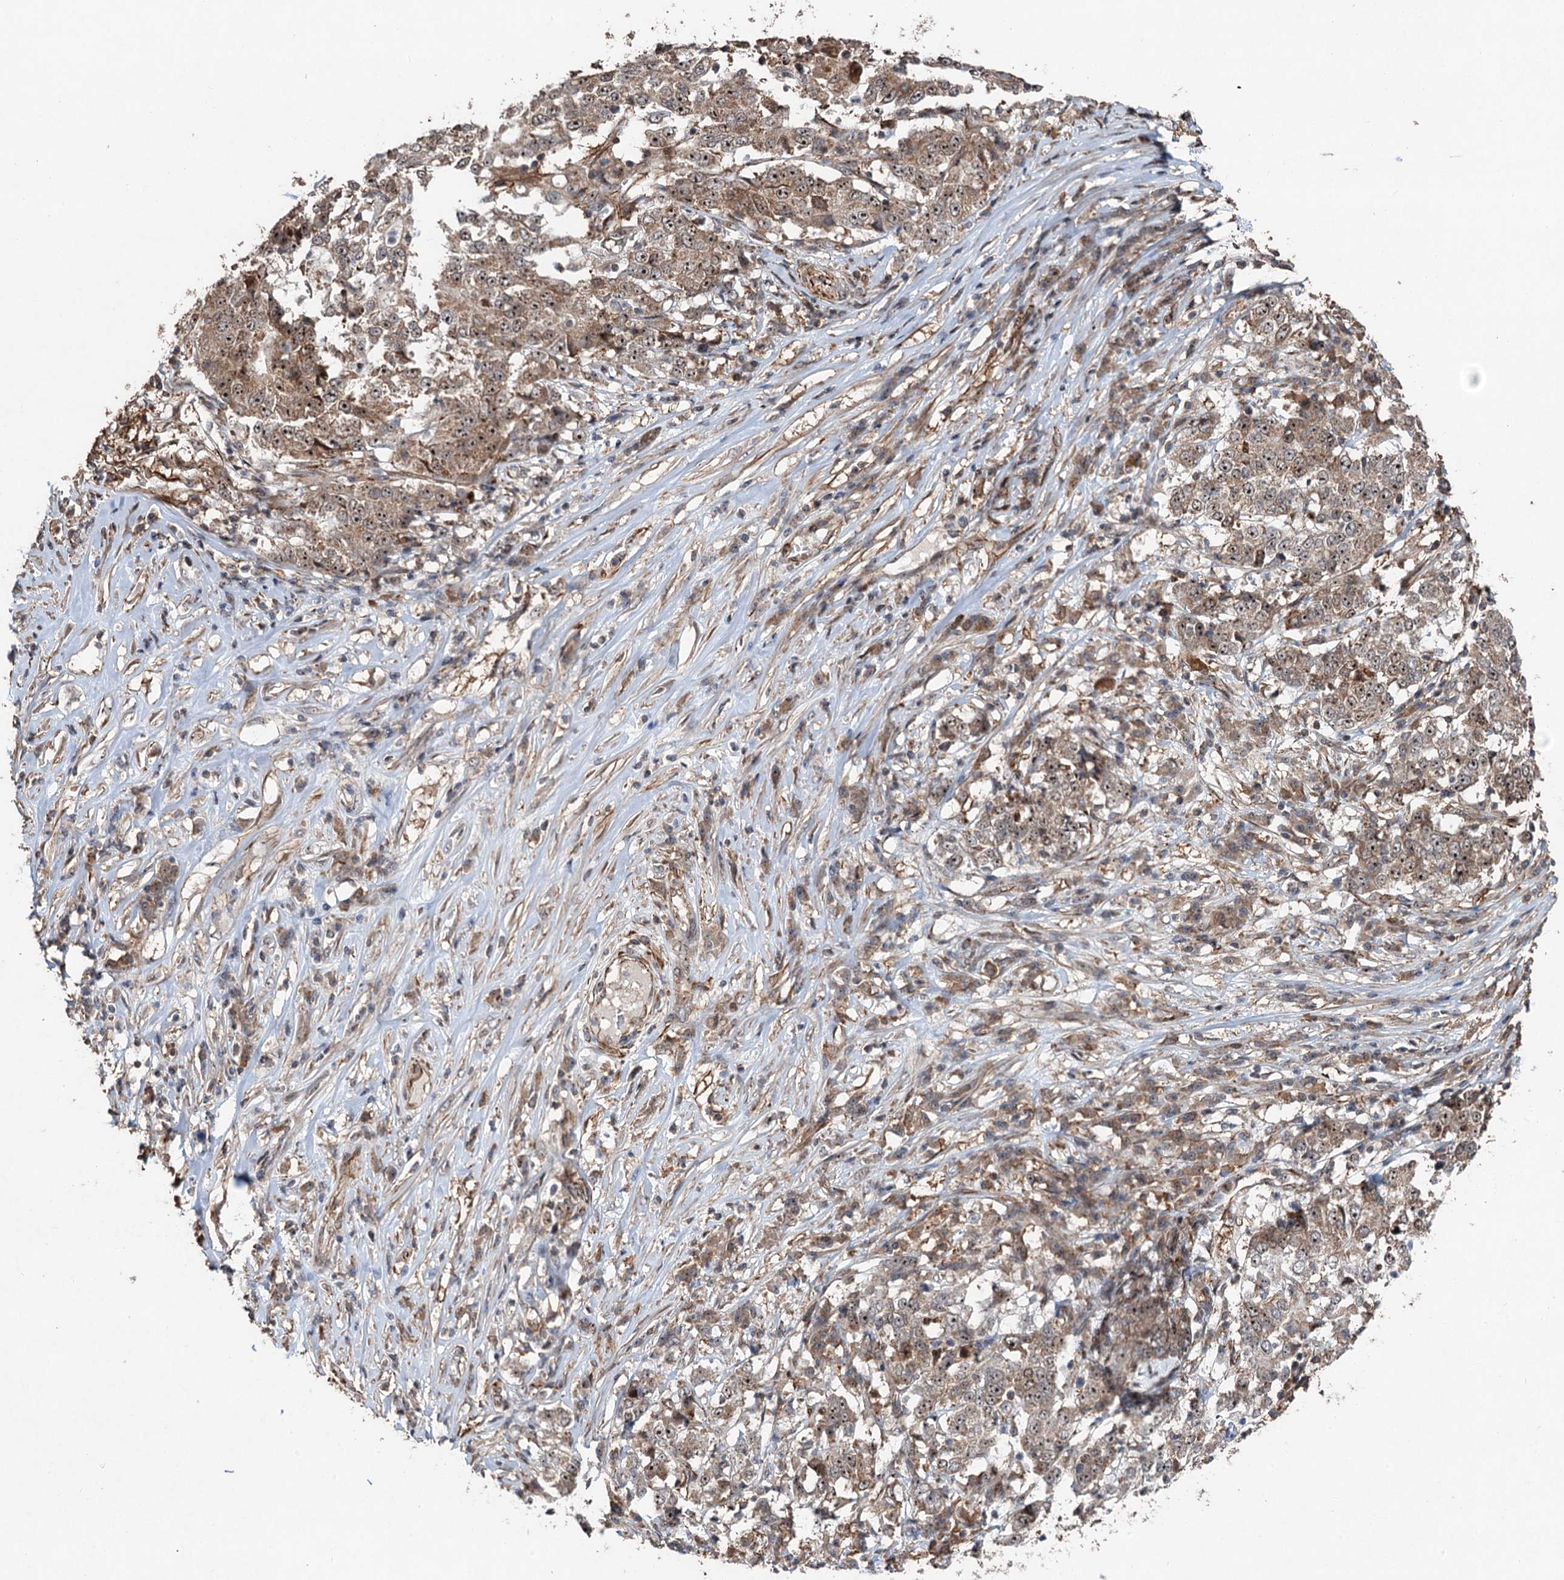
{"staining": {"intensity": "moderate", "quantity": ">75%", "location": "cytoplasmic/membranous,nuclear"}, "tissue": "stomach cancer", "cell_type": "Tumor cells", "image_type": "cancer", "snomed": [{"axis": "morphology", "description": "Adenocarcinoma, NOS"}, {"axis": "topography", "description": "Stomach"}], "caption": "Brown immunohistochemical staining in stomach cancer (adenocarcinoma) reveals moderate cytoplasmic/membranous and nuclear expression in approximately >75% of tumor cells. The staining is performed using DAB (3,3'-diaminobenzidine) brown chromogen to label protein expression. The nuclei are counter-stained blue using hematoxylin.", "gene": "TMA16", "patient": {"sex": "male", "age": 59}}